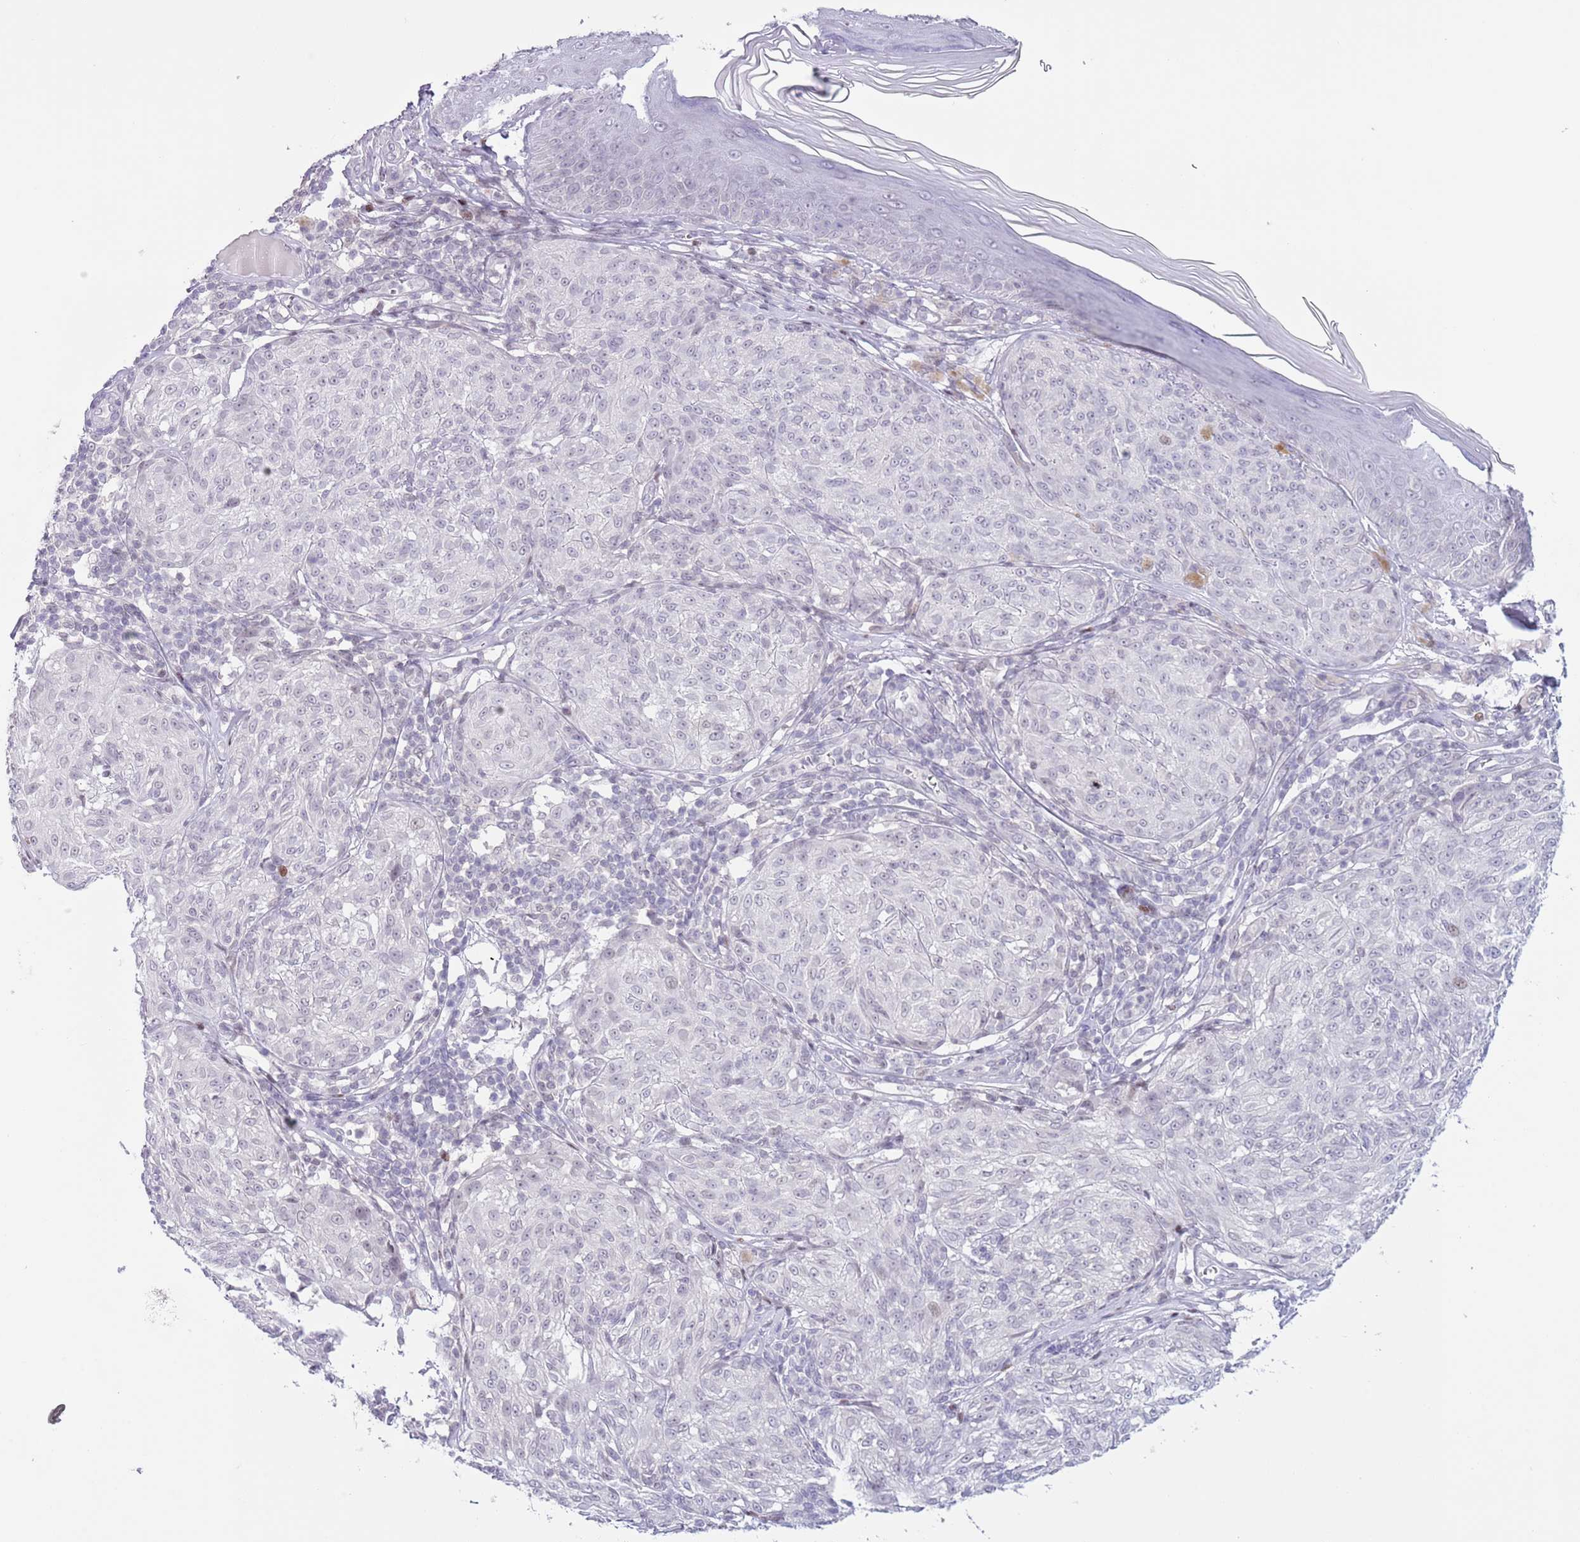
{"staining": {"intensity": "negative", "quantity": "none", "location": "none"}, "tissue": "melanoma", "cell_type": "Tumor cells", "image_type": "cancer", "snomed": [{"axis": "morphology", "description": "Malignant melanoma, NOS"}, {"axis": "topography", "description": "Skin"}], "caption": "An immunohistochemistry histopathology image of melanoma is shown. There is no staining in tumor cells of melanoma.", "gene": "MFSD10", "patient": {"sex": "female", "age": 63}}